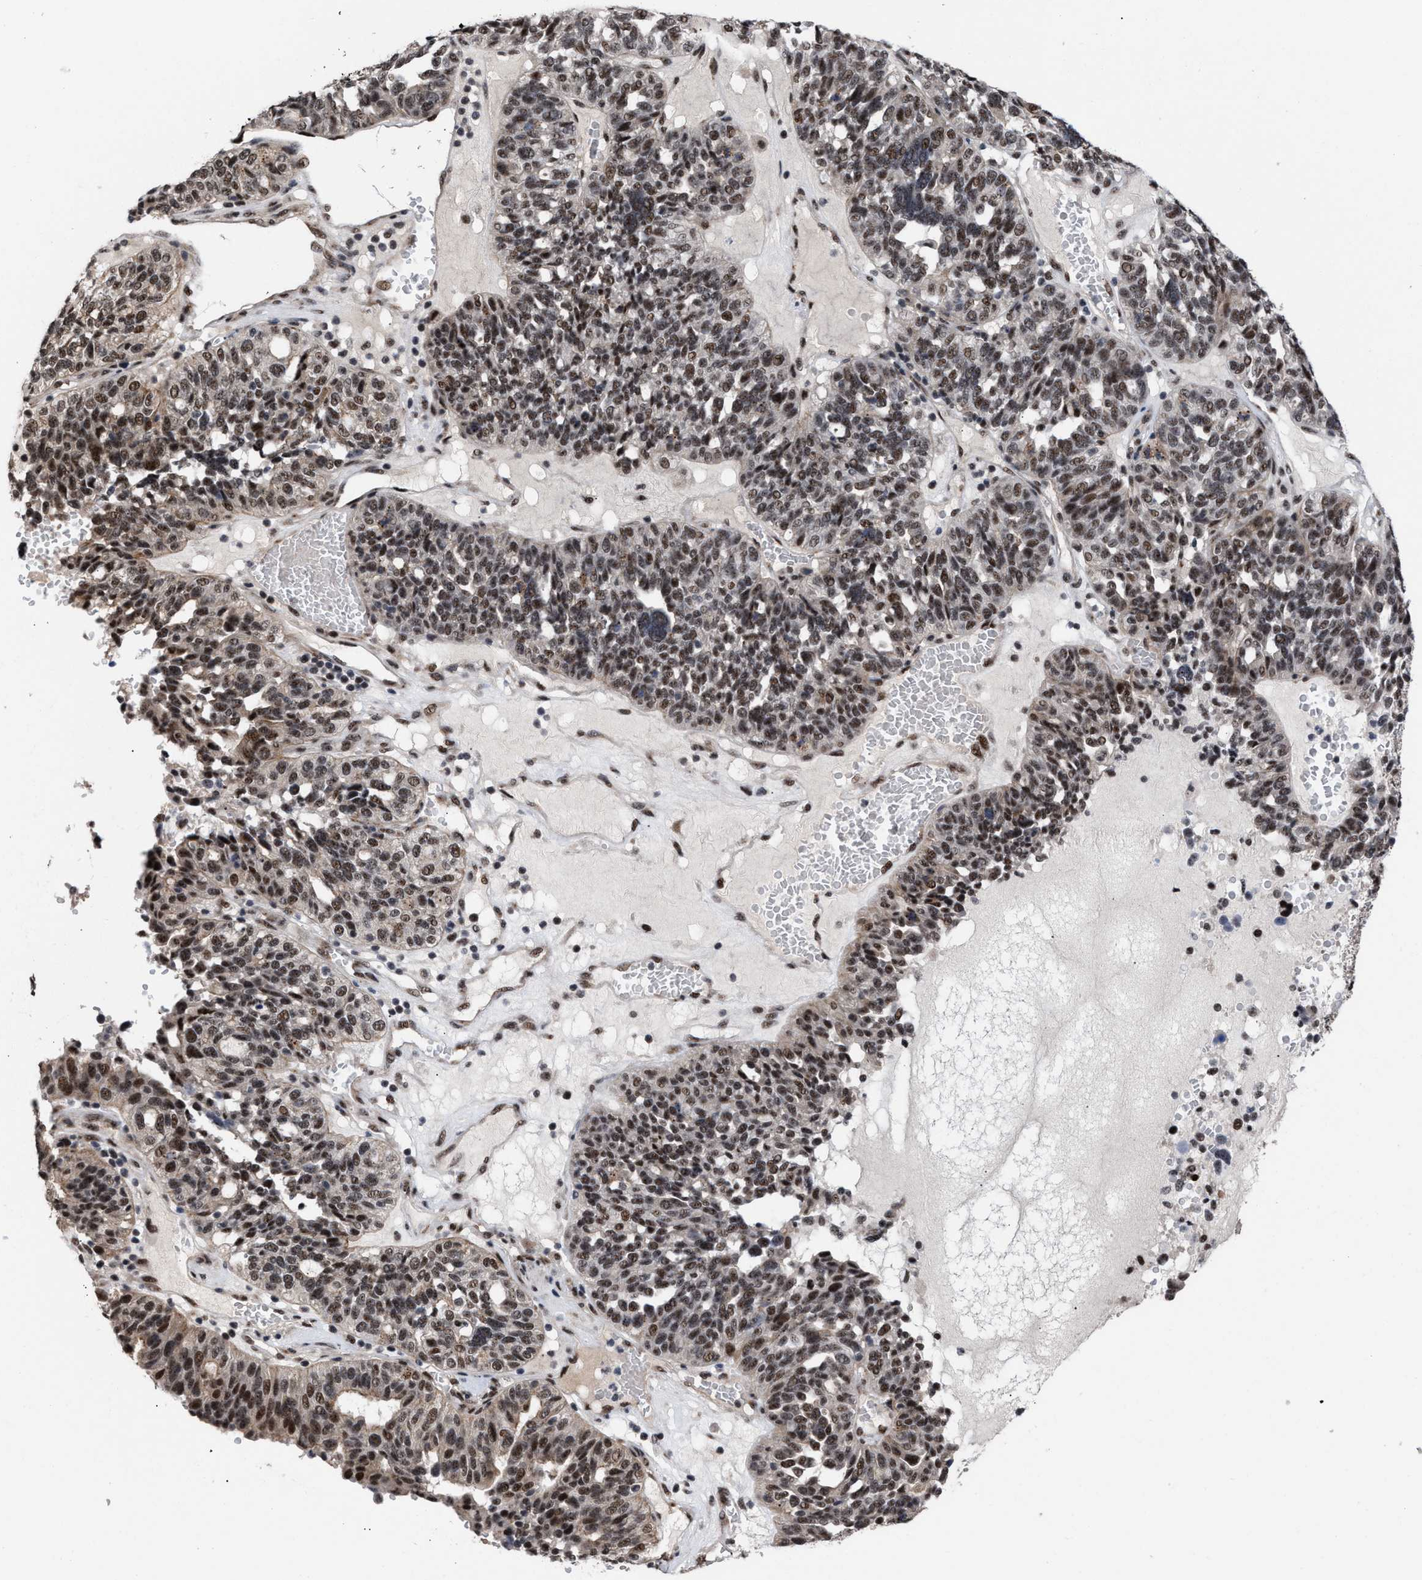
{"staining": {"intensity": "strong", "quantity": ">75%", "location": "nuclear"}, "tissue": "ovarian cancer", "cell_type": "Tumor cells", "image_type": "cancer", "snomed": [{"axis": "morphology", "description": "Cystadenocarcinoma, serous, NOS"}, {"axis": "topography", "description": "Ovary"}], "caption": "Protein analysis of serous cystadenocarcinoma (ovarian) tissue reveals strong nuclear expression in about >75% of tumor cells.", "gene": "EIF4A3", "patient": {"sex": "female", "age": 59}}